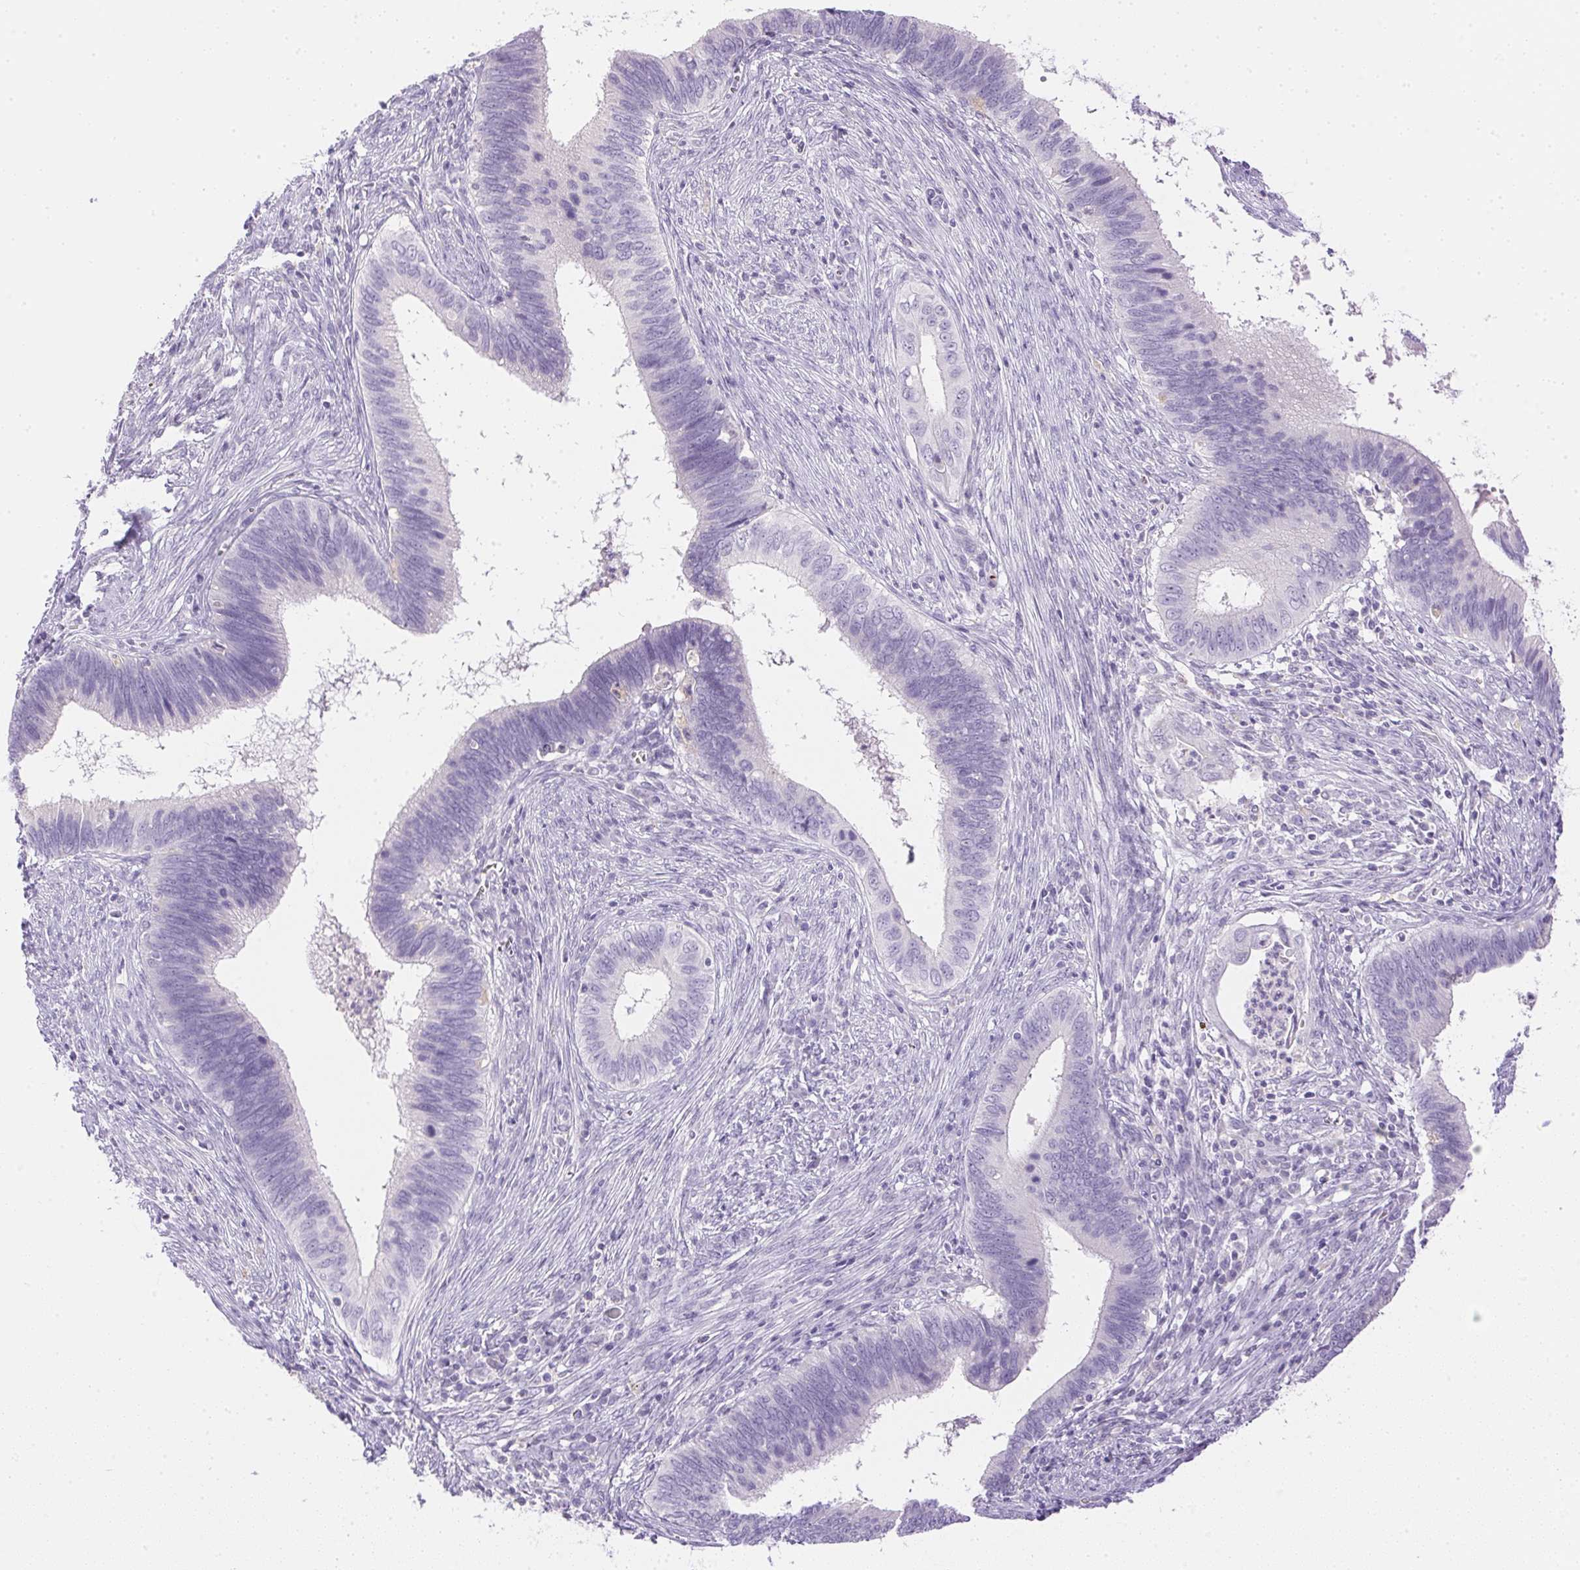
{"staining": {"intensity": "negative", "quantity": "none", "location": "none"}, "tissue": "cervical cancer", "cell_type": "Tumor cells", "image_type": "cancer", "snomed": [{"axis": "morphology", "description": "Adenocarcinoma, NOS"}, {"axis": "topography", "description": "Cervix"}], "caption": "The histopathology image displays no staining of tumor cells in adenocarcinoma (cervical).", "gene": "ATP6V1G3", "patient": {"sex": "female", "age": 42}}